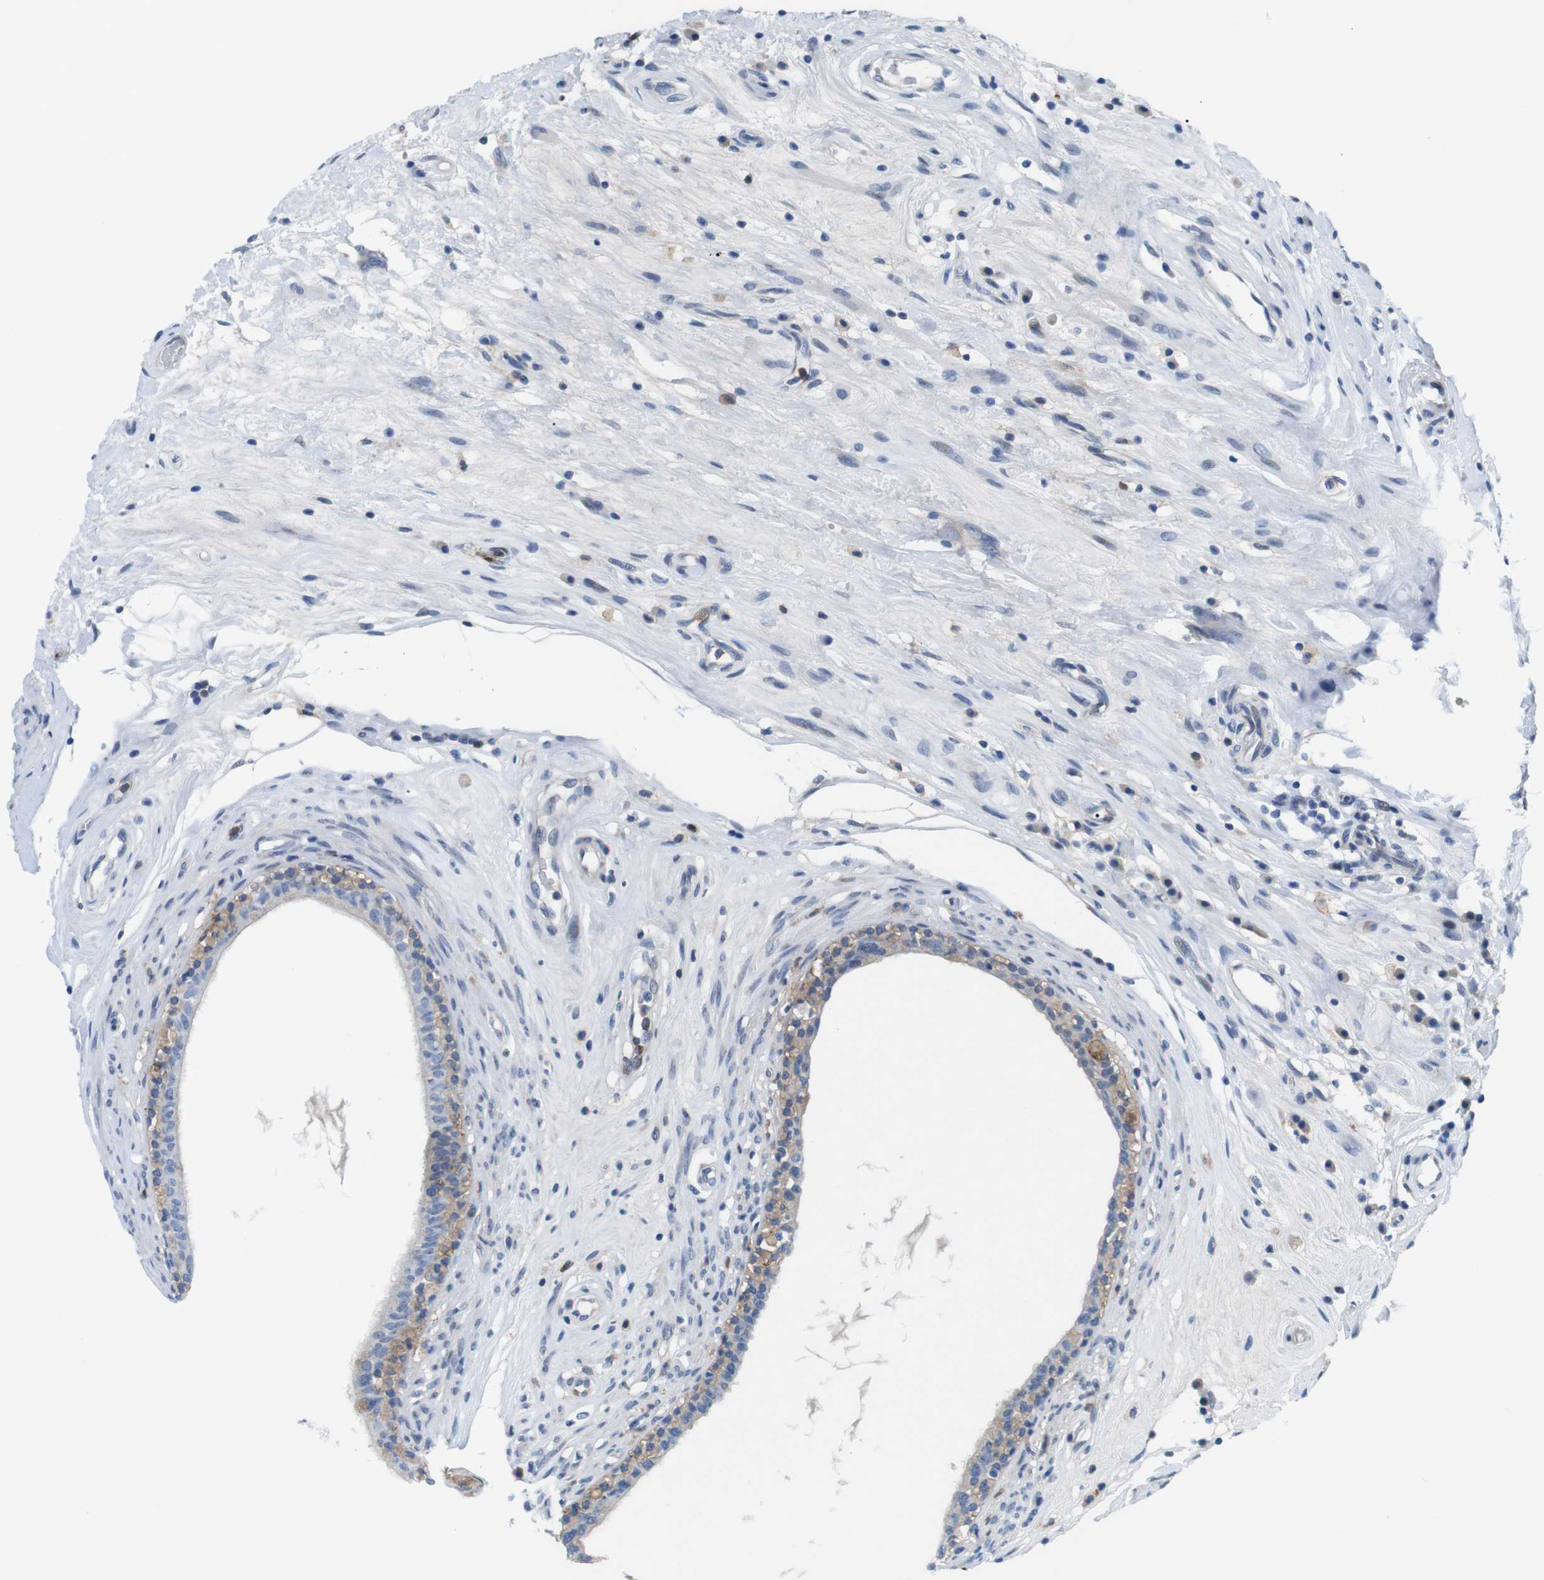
{"staining": {"intensity": "weak", "quantity": "25%-75%", "location": "cytoplasmic/membranous"}, "tissue": "epididymis", "cell_type": "Glandular cells", "image_type": "normal", "snomed": [{"axis": "morphology", "description": "Normal tissue, NOS"}, {"axis": "morphology", "description": "Inflammation, NOS"}, {"axis": "topography", "description": "Epididymis"}], "caption": "Unremarkable epididymis was stained to show a protein in brown. There is low levels of weak cytoplasmic/membranous positivity in approximately 25%-75% of glandular cells.", "gene": "CD300C", "patient": {"sex": "male", "age": 84}}